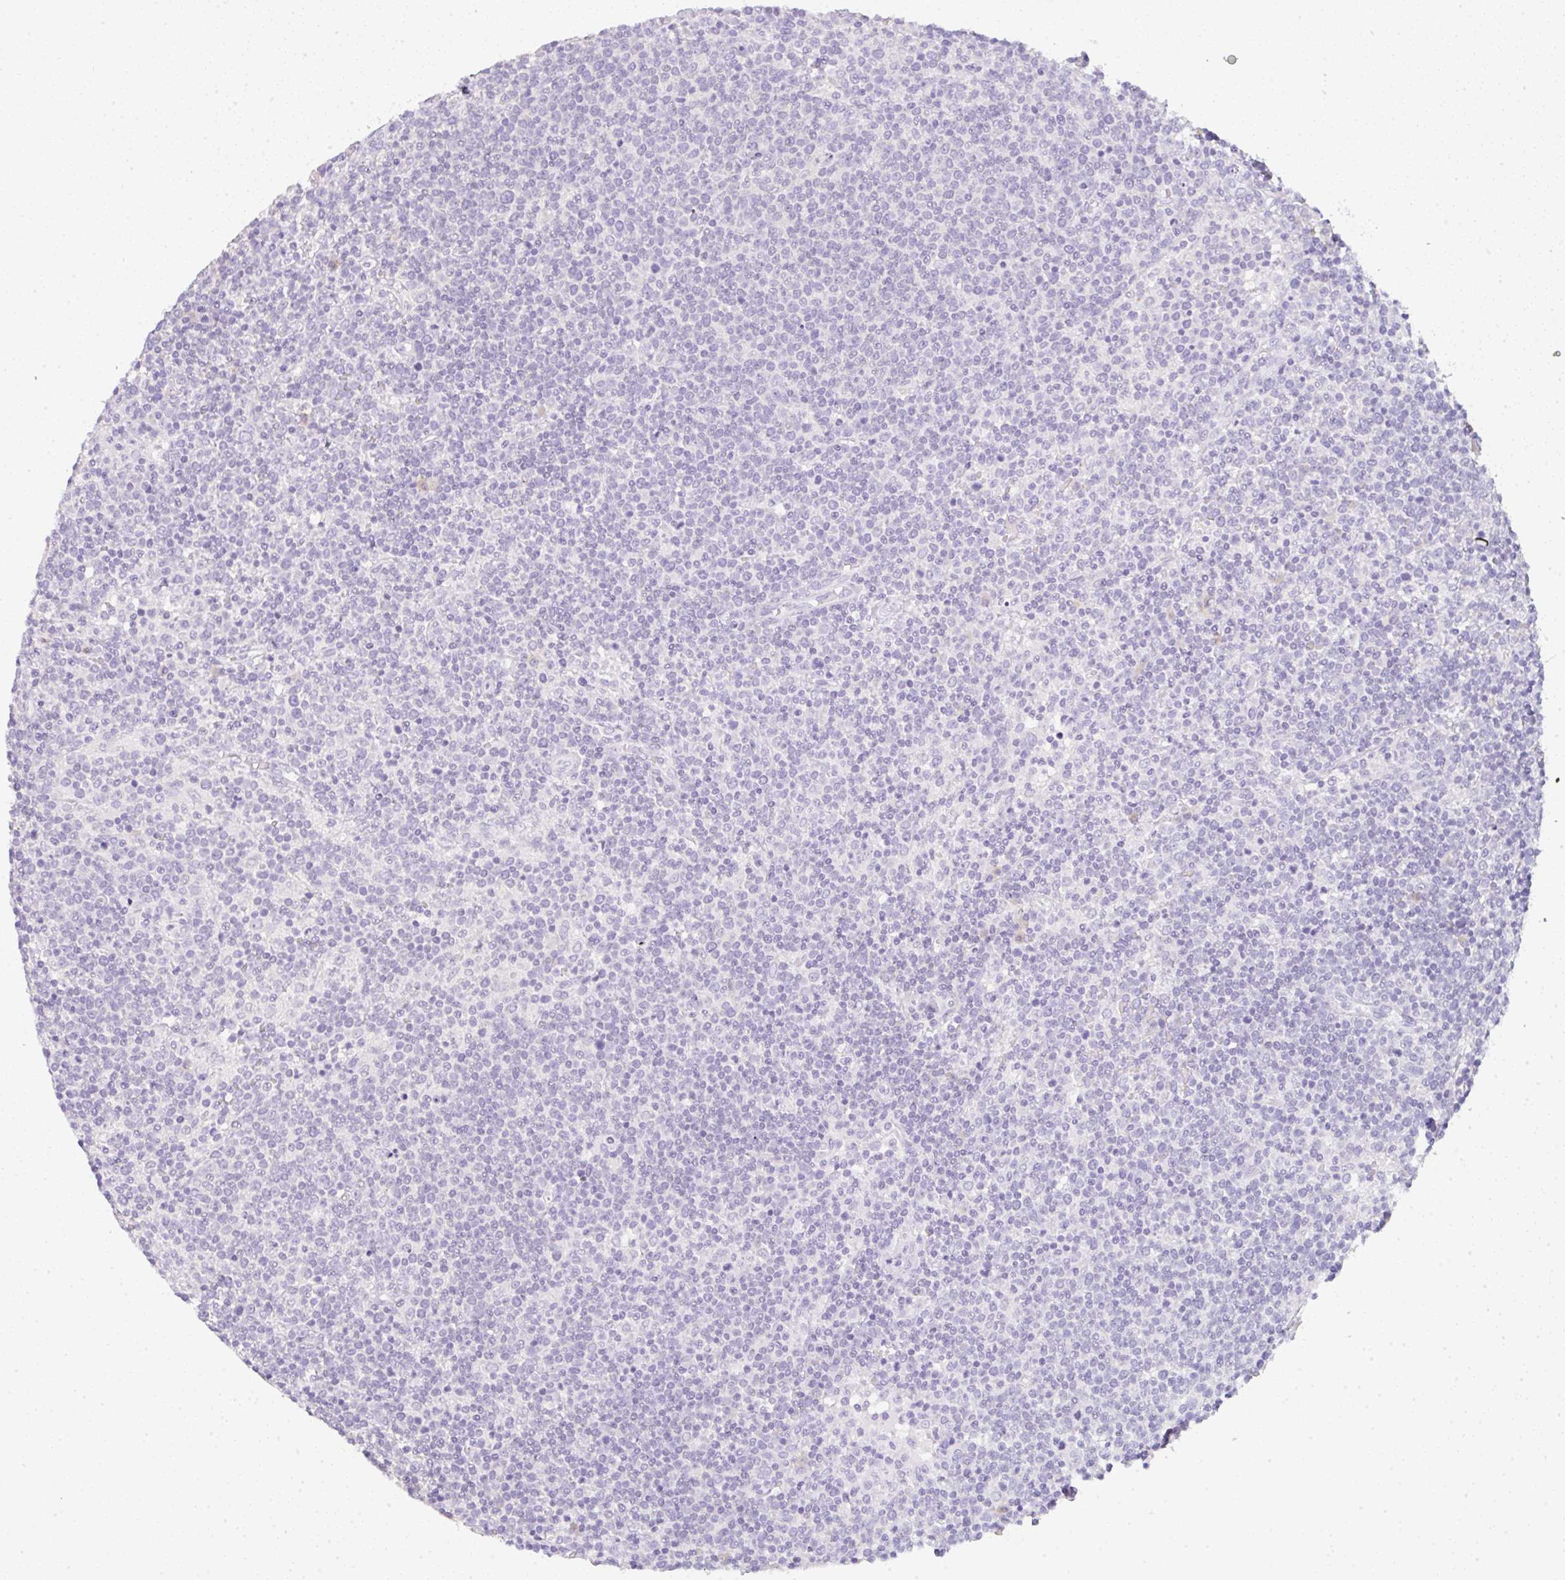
{"staining": {"intensity": "negative", "quantity": "none", "location": "none"}, "tissue": "lymphoma", "cell_type": "Tumor cells", "image_type": "cancer", "snomed": [{"axis": "morphology", "description": "Malignant lymphoma, non-Hodgkin's type, High grade"}, {"axis": "topography", "description": "Lymph node"}], "caption": "Tumor cells are negative for brown protein staining in lymphoma.", "gene": "LPAR4", "patient": {"sex": "male", "age": 61}}